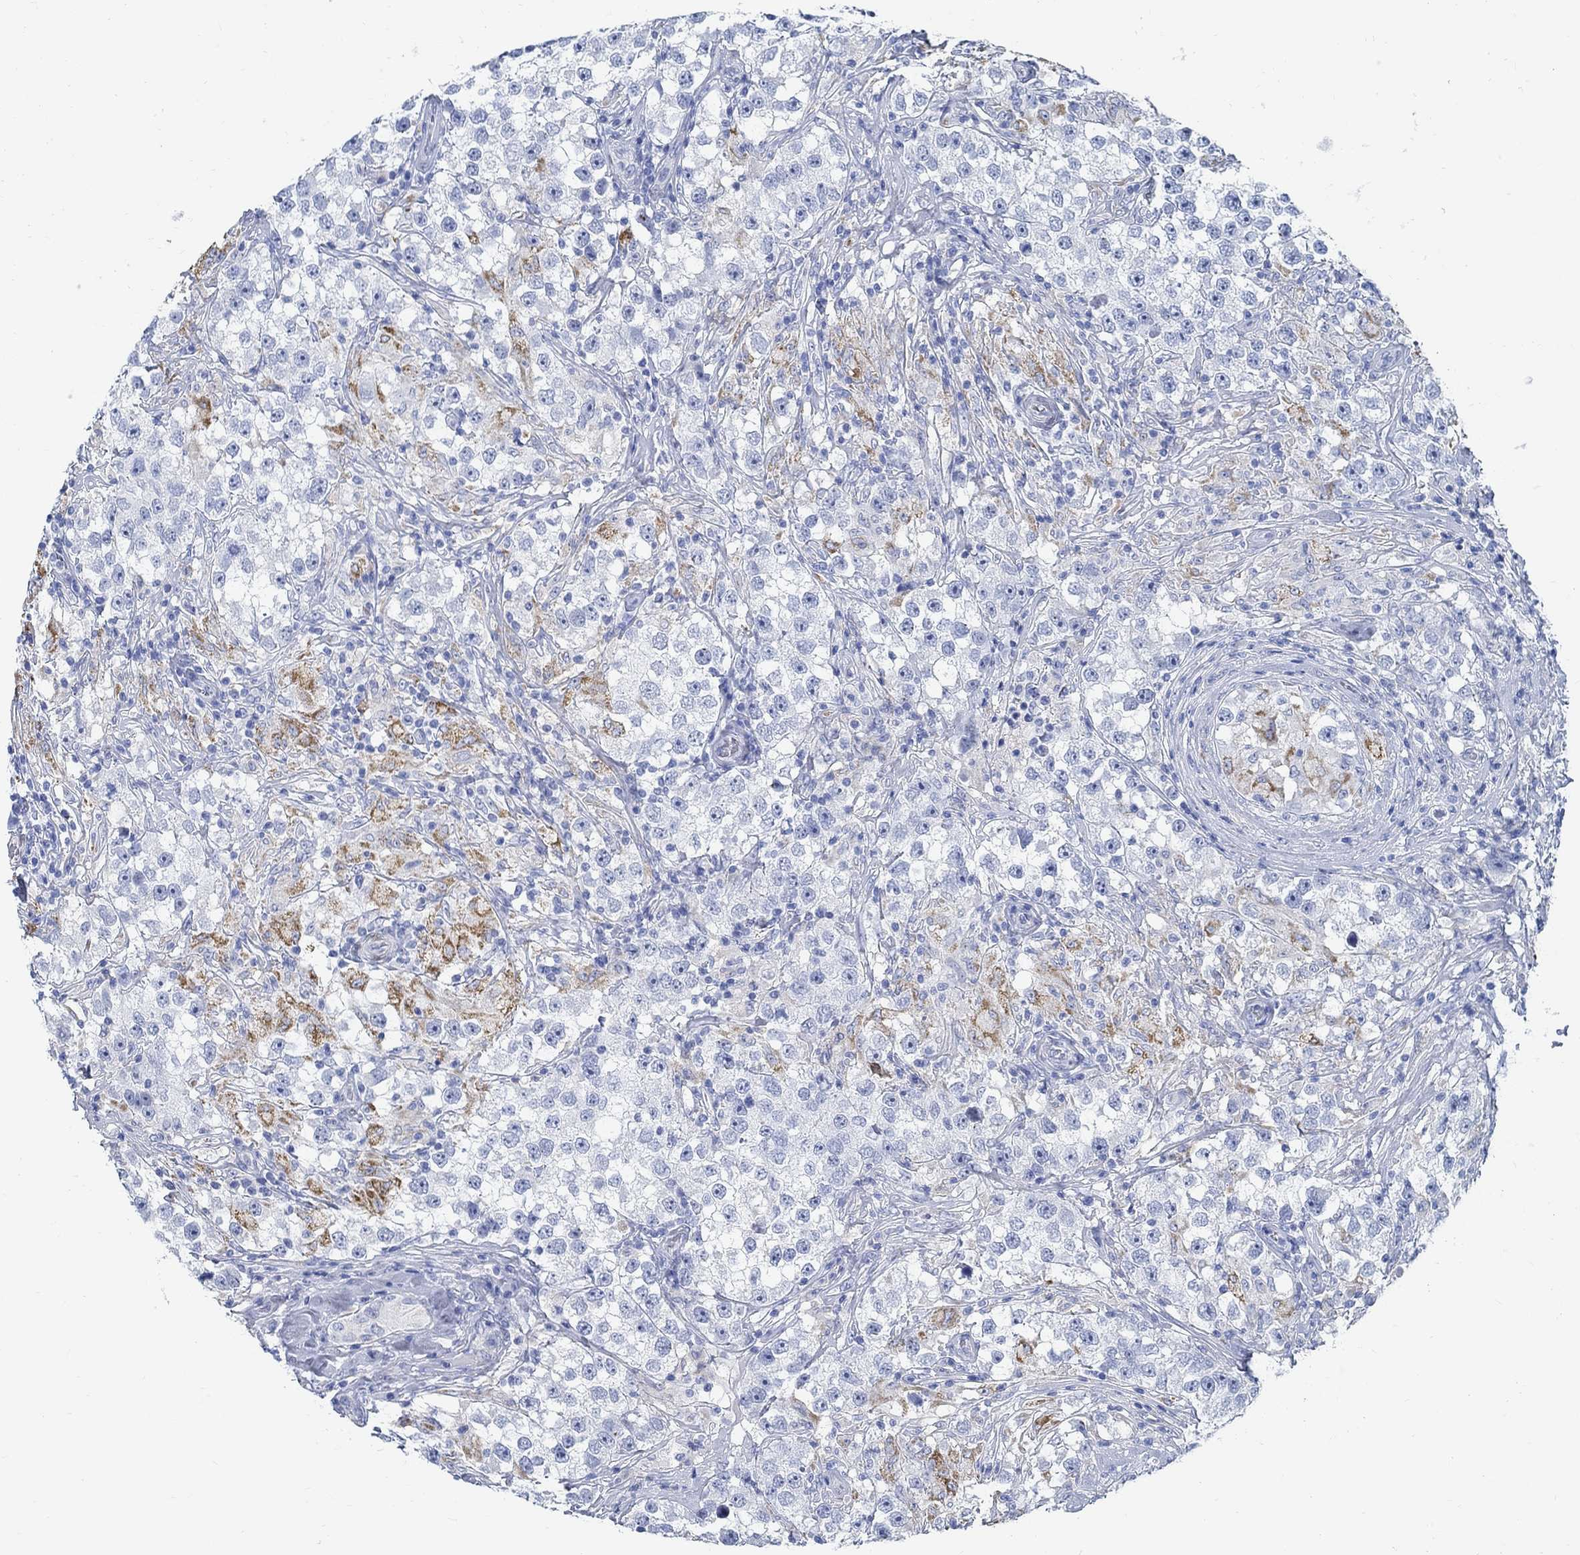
{"staining": {"intensity": "negative", "quantity": "none", "location": "none"}, "tissue": "testis cancer", "cell_type": "Tumor cells", "image_type": "cancer", "snomed": [{"axis": "morphology", "description": "Seminoma, NOS"}, {"axis": "topography", "description": "Testis"}], "caption": "This is a image of immunohistochemistry staining of testis seminoma, which shows no staining in tumor cells.", "gene": "RBM20", "patient": {"sex": "male", "age": 46}}